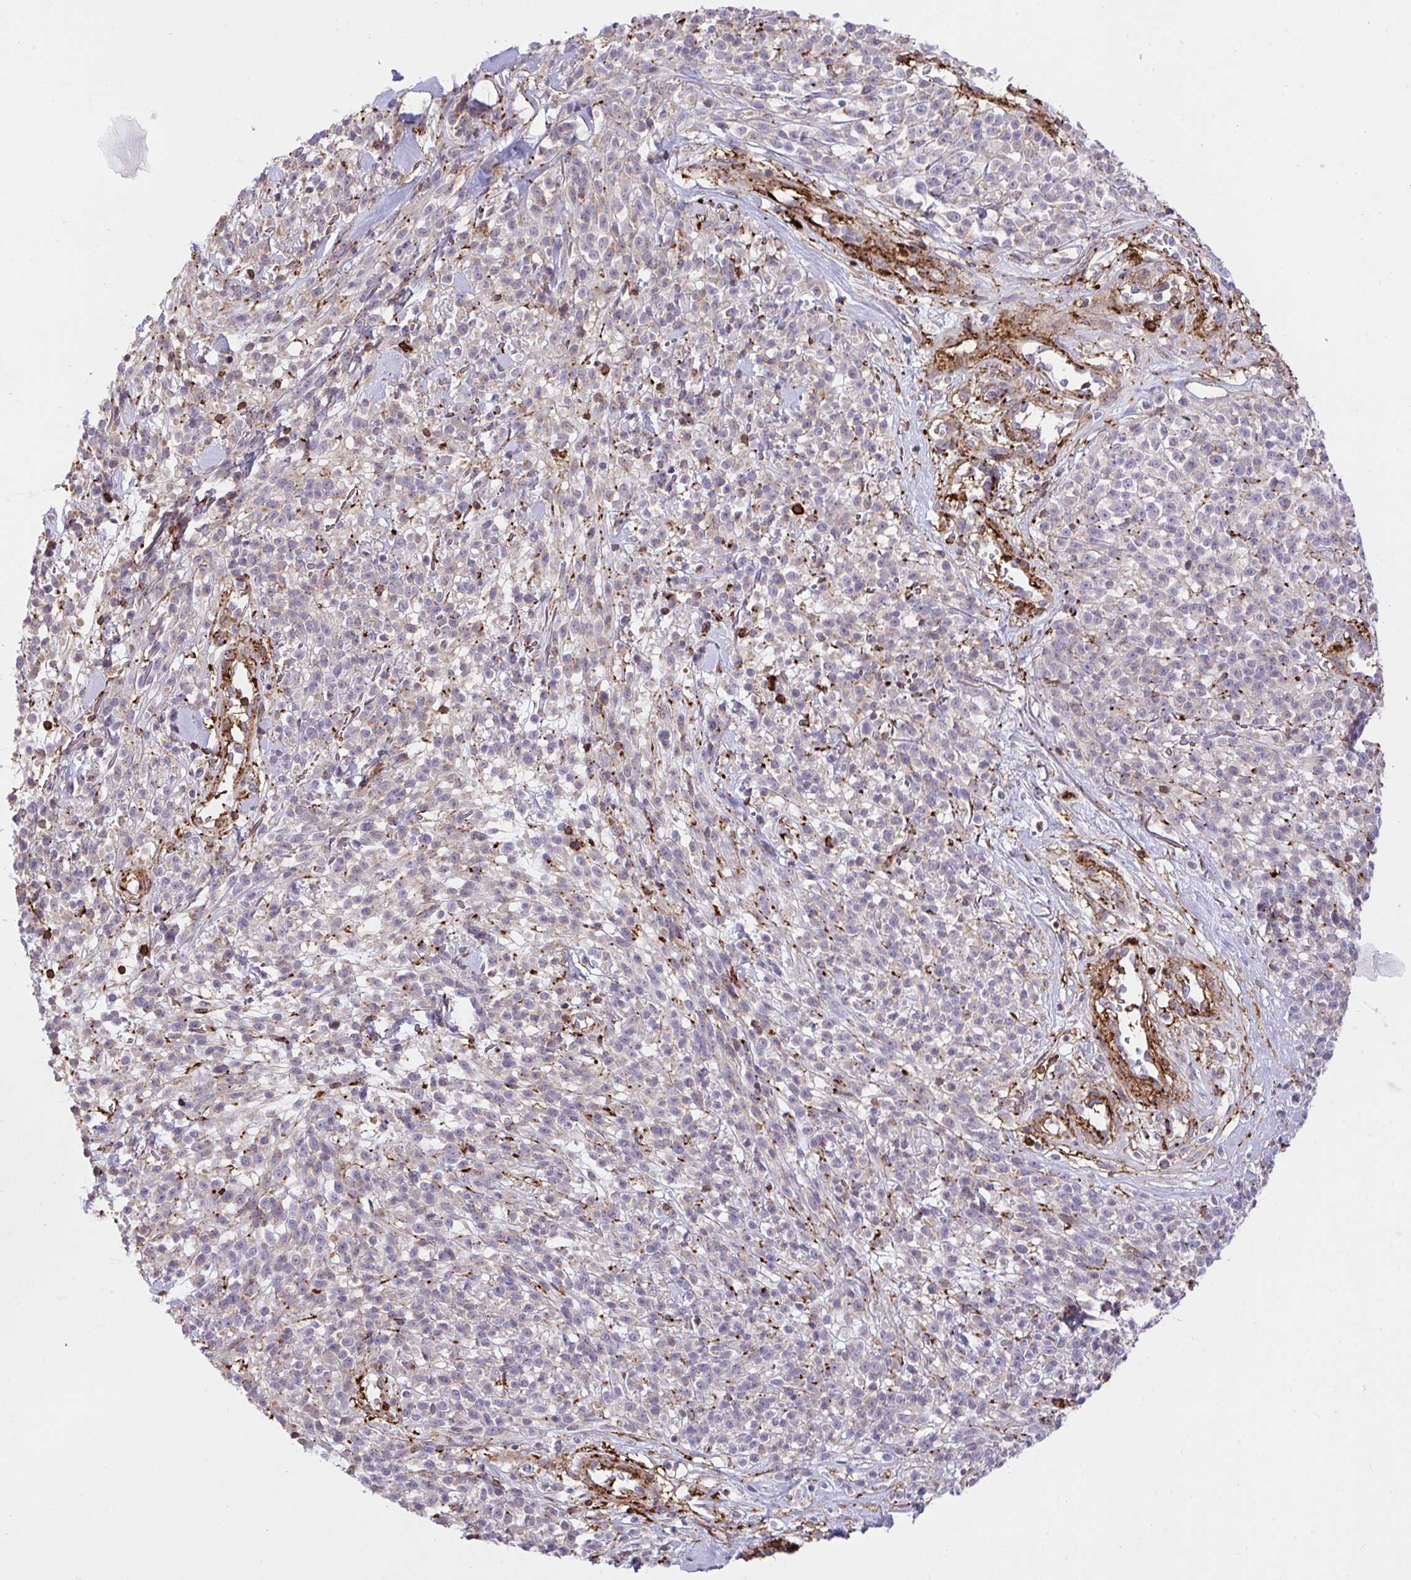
{"staining": {"intensity": "negative", "quantity": "none", "location": "none"}, "tissue": "melanoma", "cell_type": "Tumor cells", "image_type": "cancer", "snomed": [{"axis": "morphology", "description": "Malignant melanoma, NOS"}, {"axis": "topography", "description": "Skin"}, {"axis": "topography", "description": "Skin of trunk"}], "caption": "Immunohistochemistry histopathology image of melanoma stained for a protein (brown), which demonstrates no positivity in tumor cells. Nuclei are stained in blue.", "gene": "ERI1", "patient": {"sex": "male", "age": 74}}